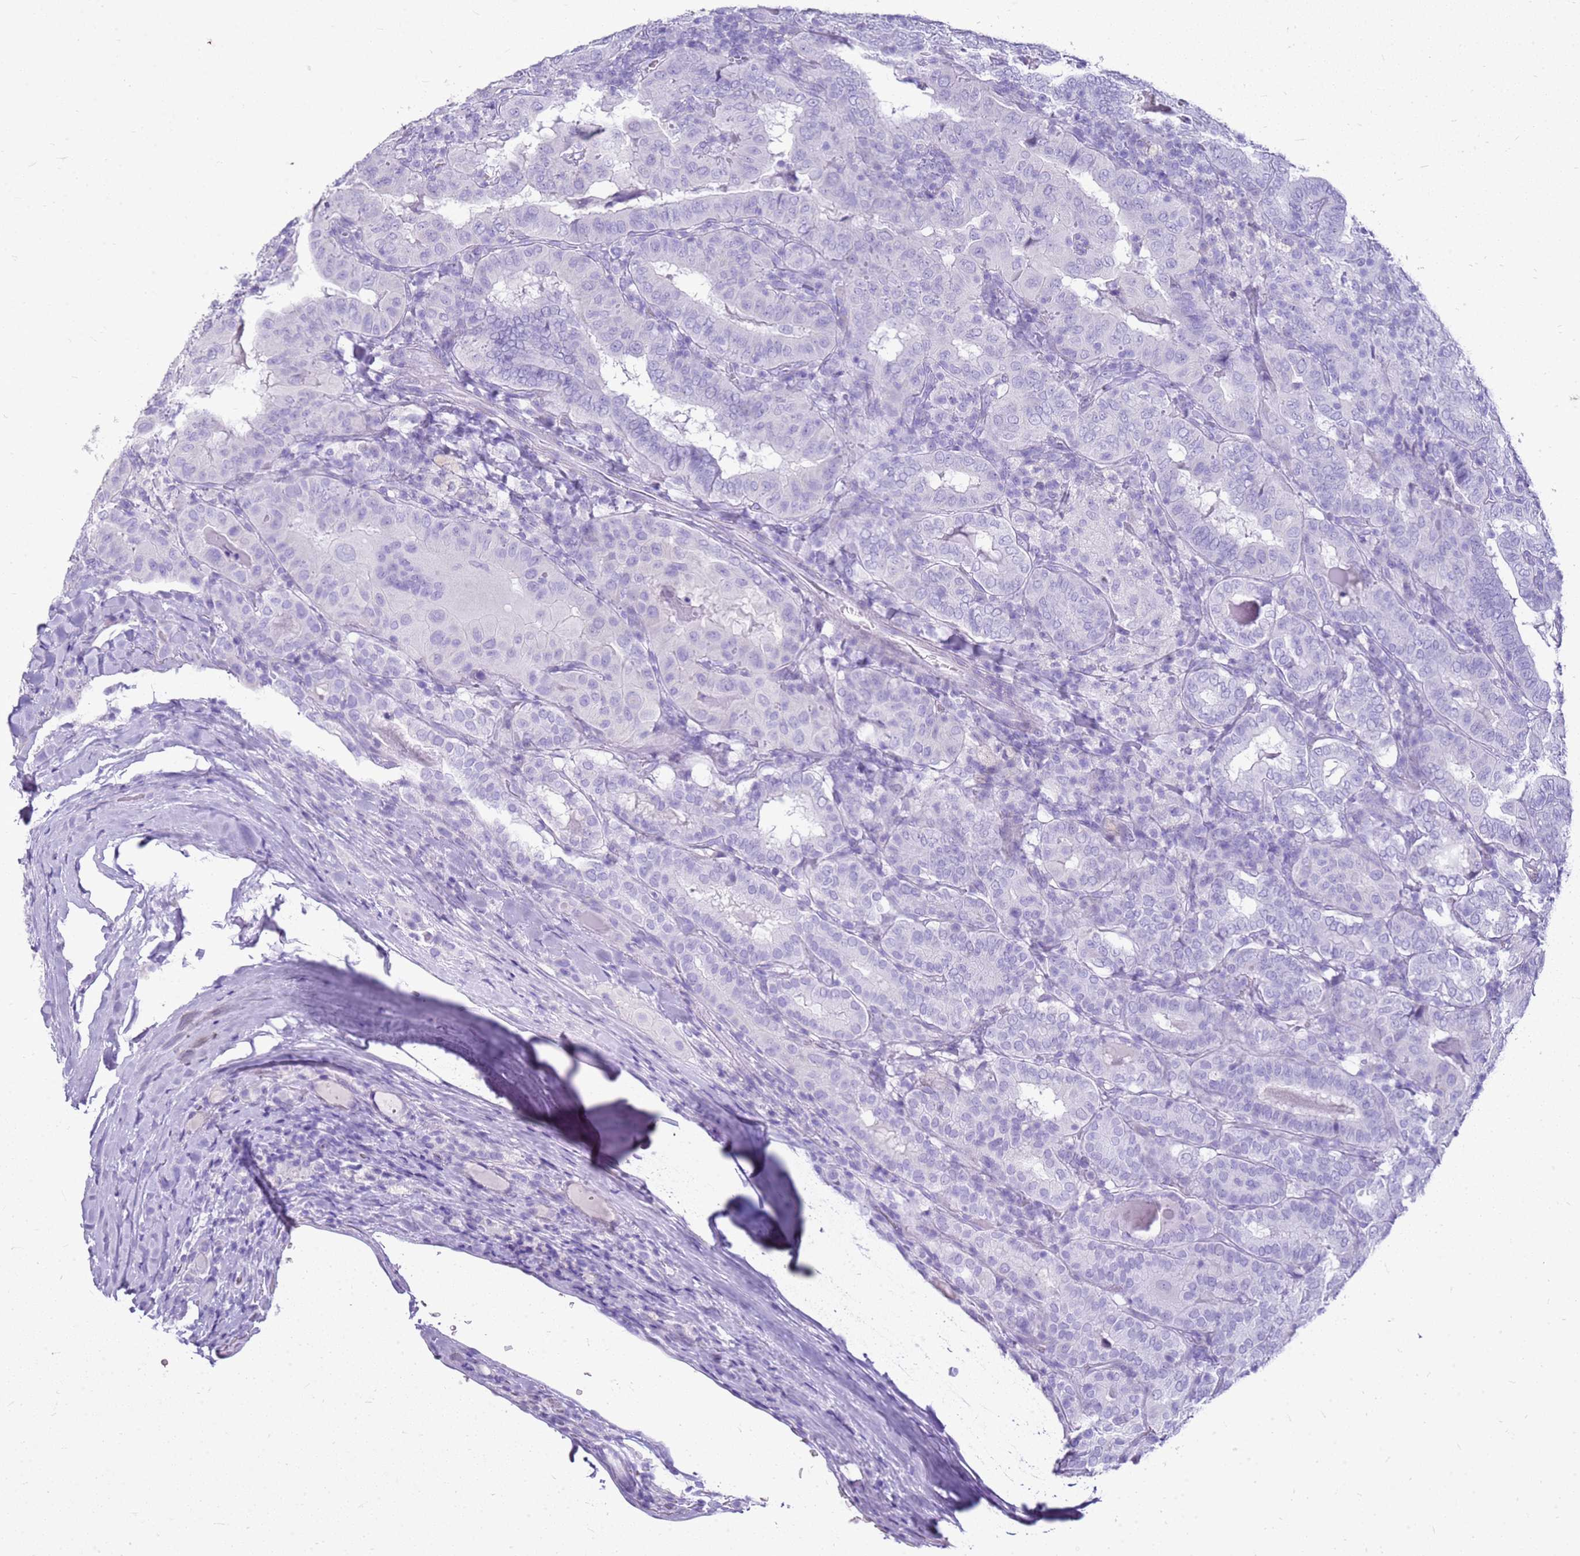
{"staining": {"intensity": "negative", "quantity": "none", "location": "none"}, "tissue": "thyroid cancer", "cell_type": "Tumor cells", "image_type": "cancer", "snomed": [{"axis": "morphology", "description": "Papillary adenocarcinoma, NOS"}, {"axis": "topography", "description": "Thyroid gland"}], "caption": "There is no significant positivity in tumor cells of papillary adenocarcinoma (thyroid).", "gene": "CA8", "patient": {"sex": "female", "age": 72}}